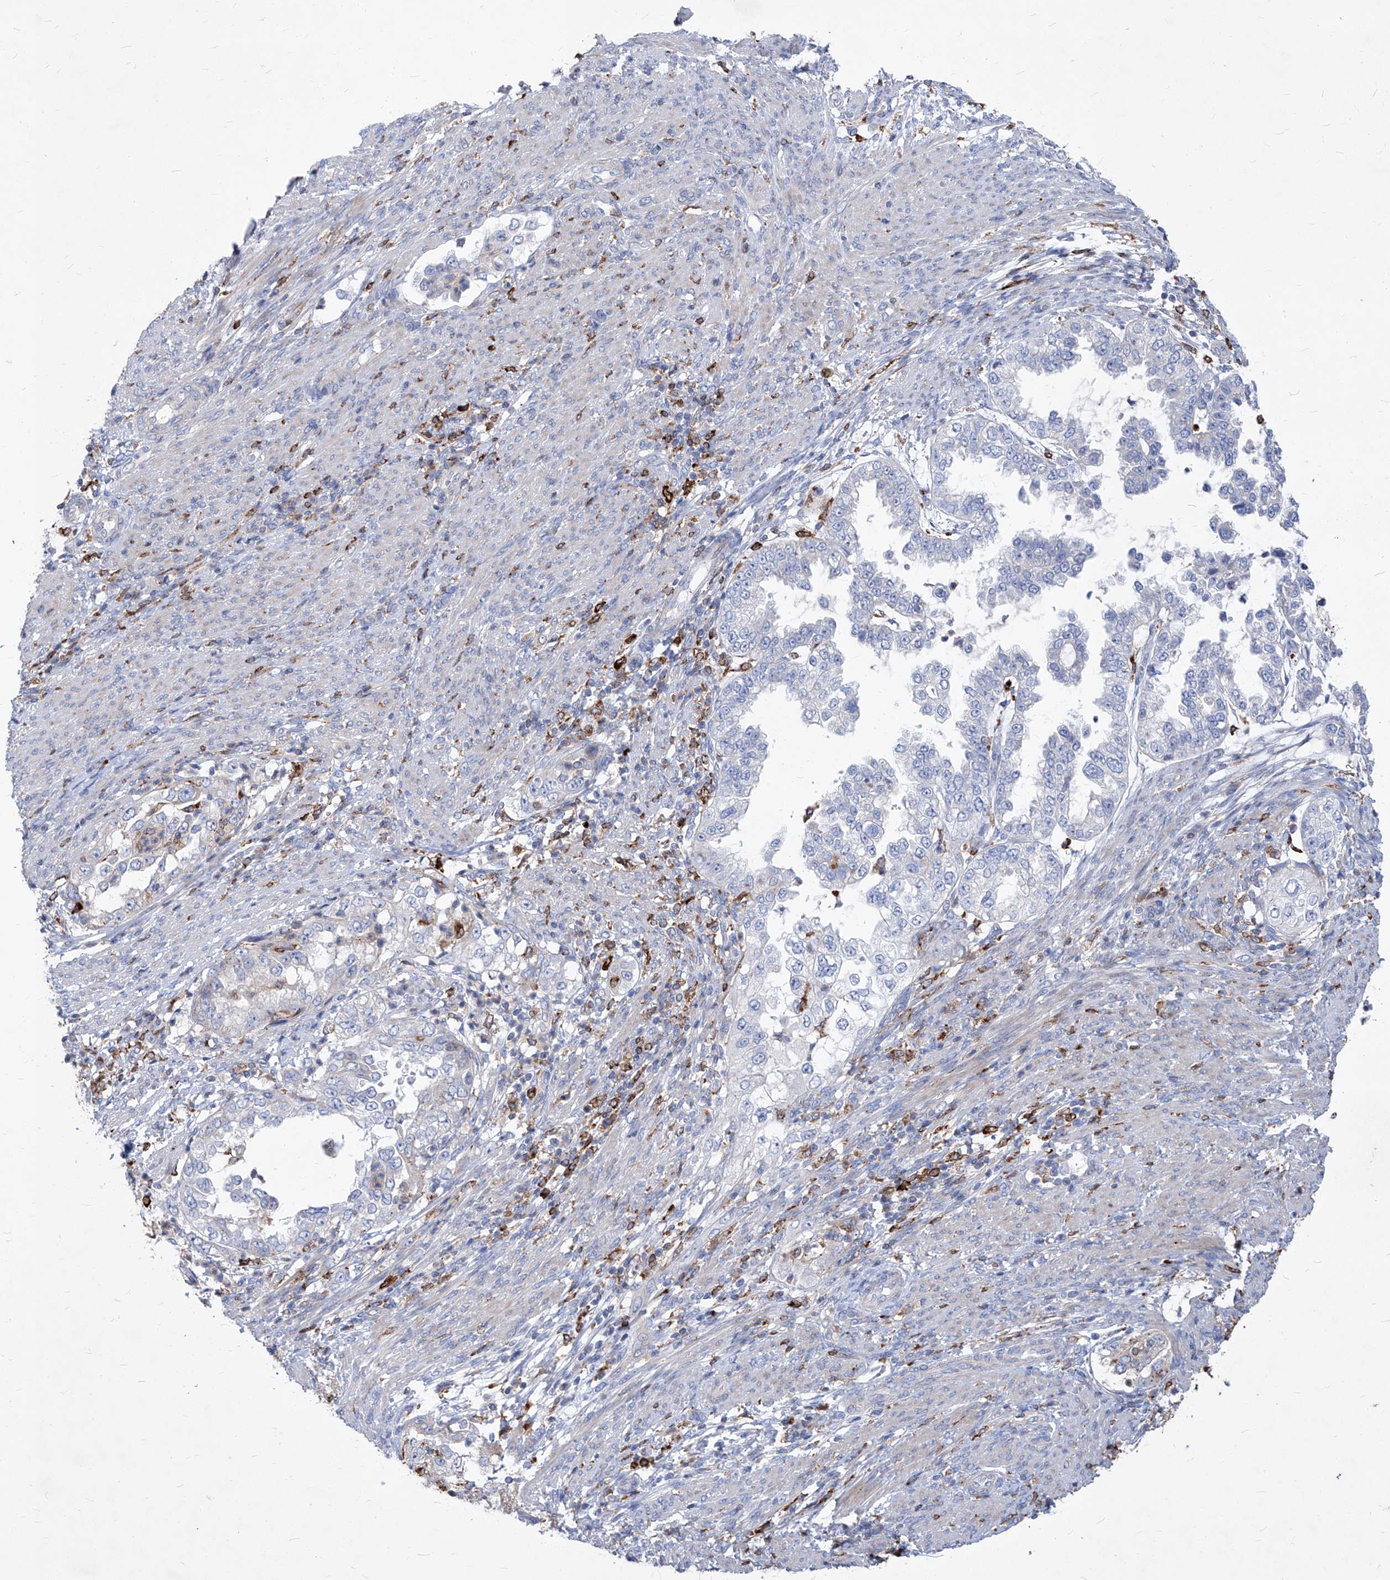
{"staining": {"intensity": "negative", "quantity": "none", "location": "none"}, "tissue": "endometrial cancer", "cell_type": "Tumor cells", "image_type": "cancer", "snomed": [{"axis": "morphology", "description": "Adenocarcinoma, NOS"}, {"axis": "topography", "description": "Endometrium"}], "caption": "This is a micrograph of immunohistochemistry (IHC) staining of adenocarcinoma (endometrial), which shows no staining in tumor cells. (IHC, brightfield microscopy, high magnification).", "gene": "UBOX5", "patient": {"sex": "female", "age": 85}}